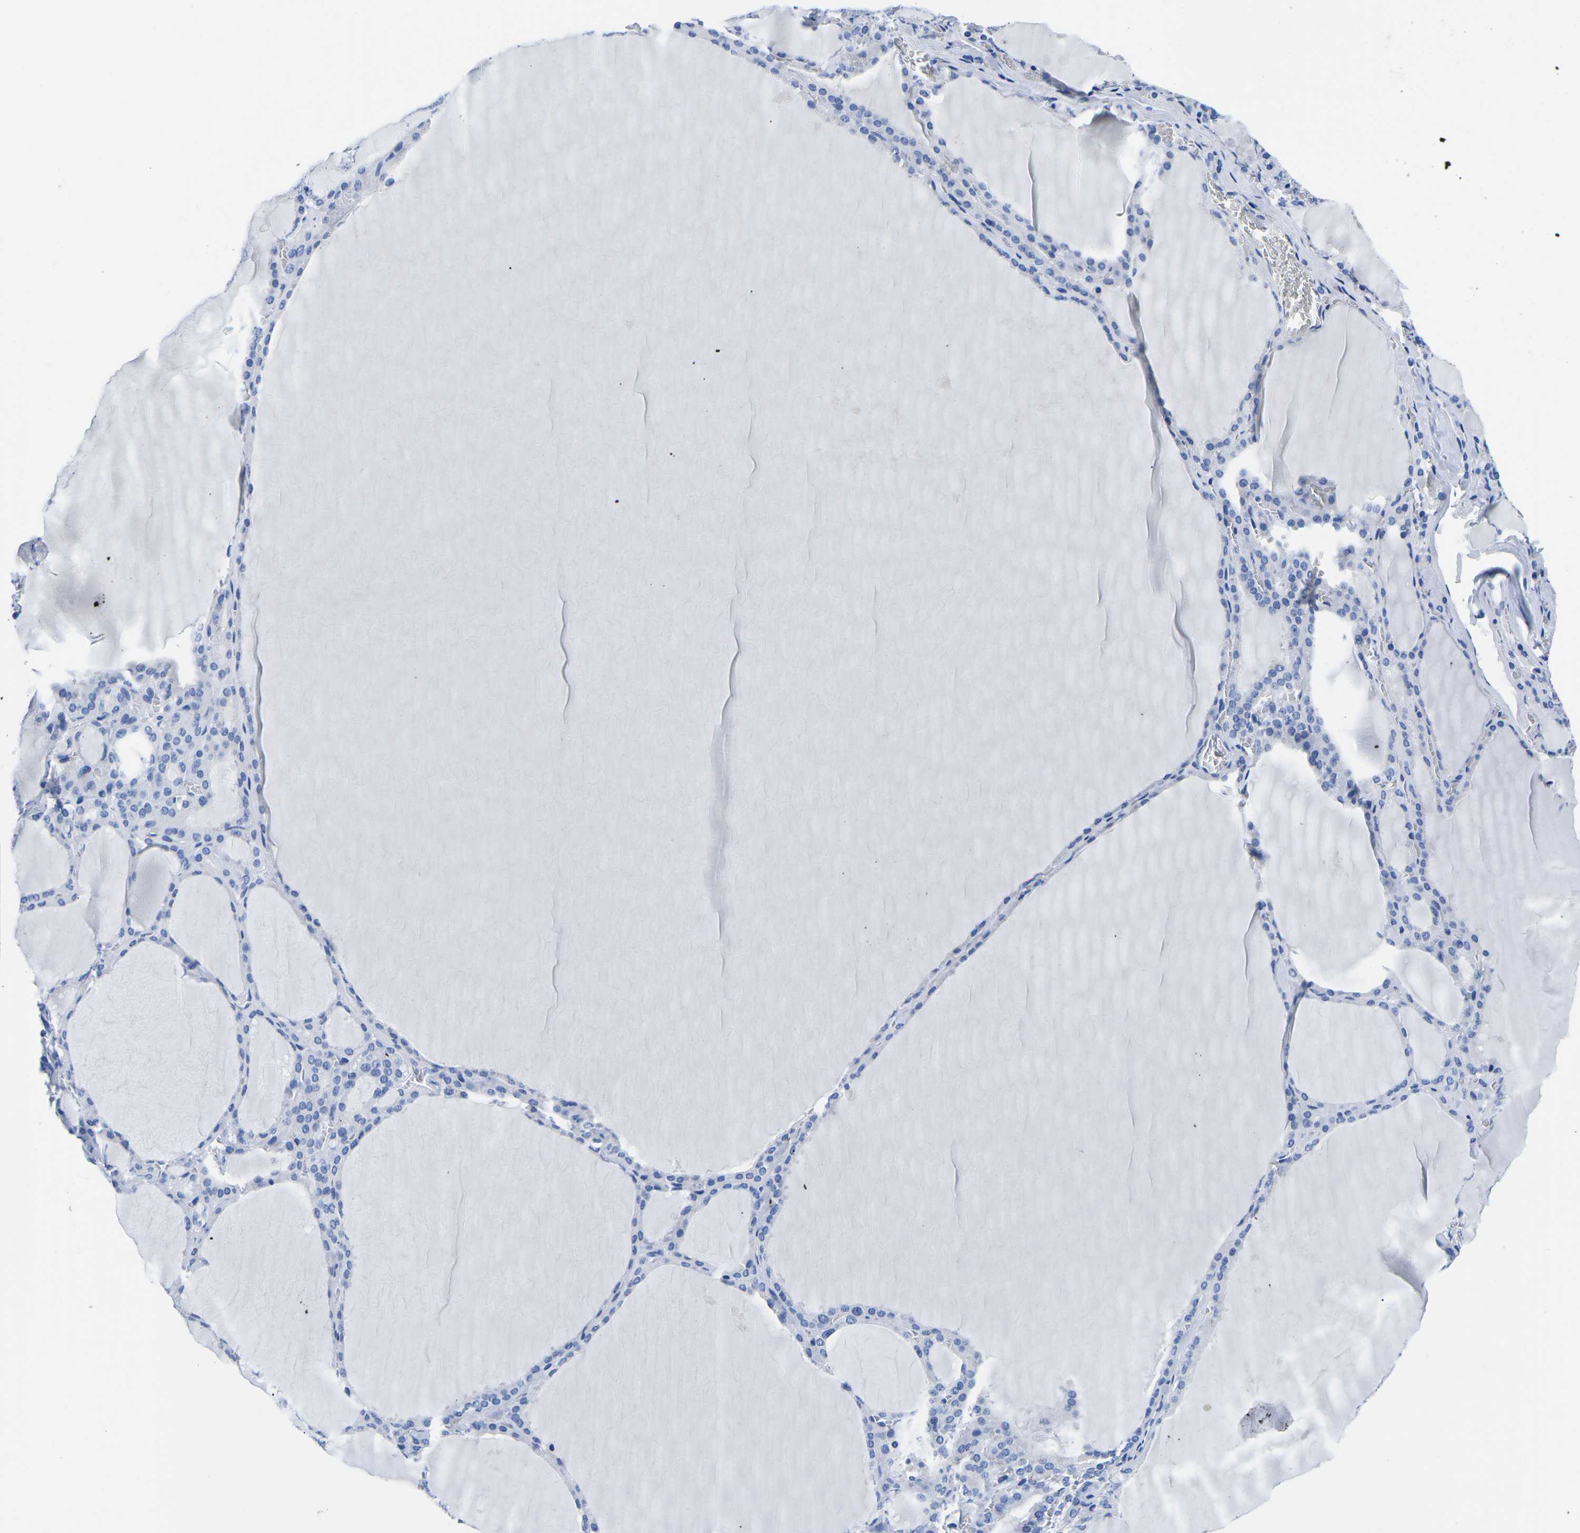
{"staining": {"intensity": "negative", "quantity": "none", "location": "none"}, "tissue": "thyroid gland", "cell_type": "Glandular cells", "image_type": "normal", "snomed": [{"axis": "morphology", "description": "Normal tissue, NOS"}, {"axis": "topography", "description": "Thyroid gland"}], "caption": "IHC of unremarkable human thyroid gland demonstrates no positivity in glandular cells.", "gene": "CYP1A2", "patient": {"sex": "male", "age": 56}}